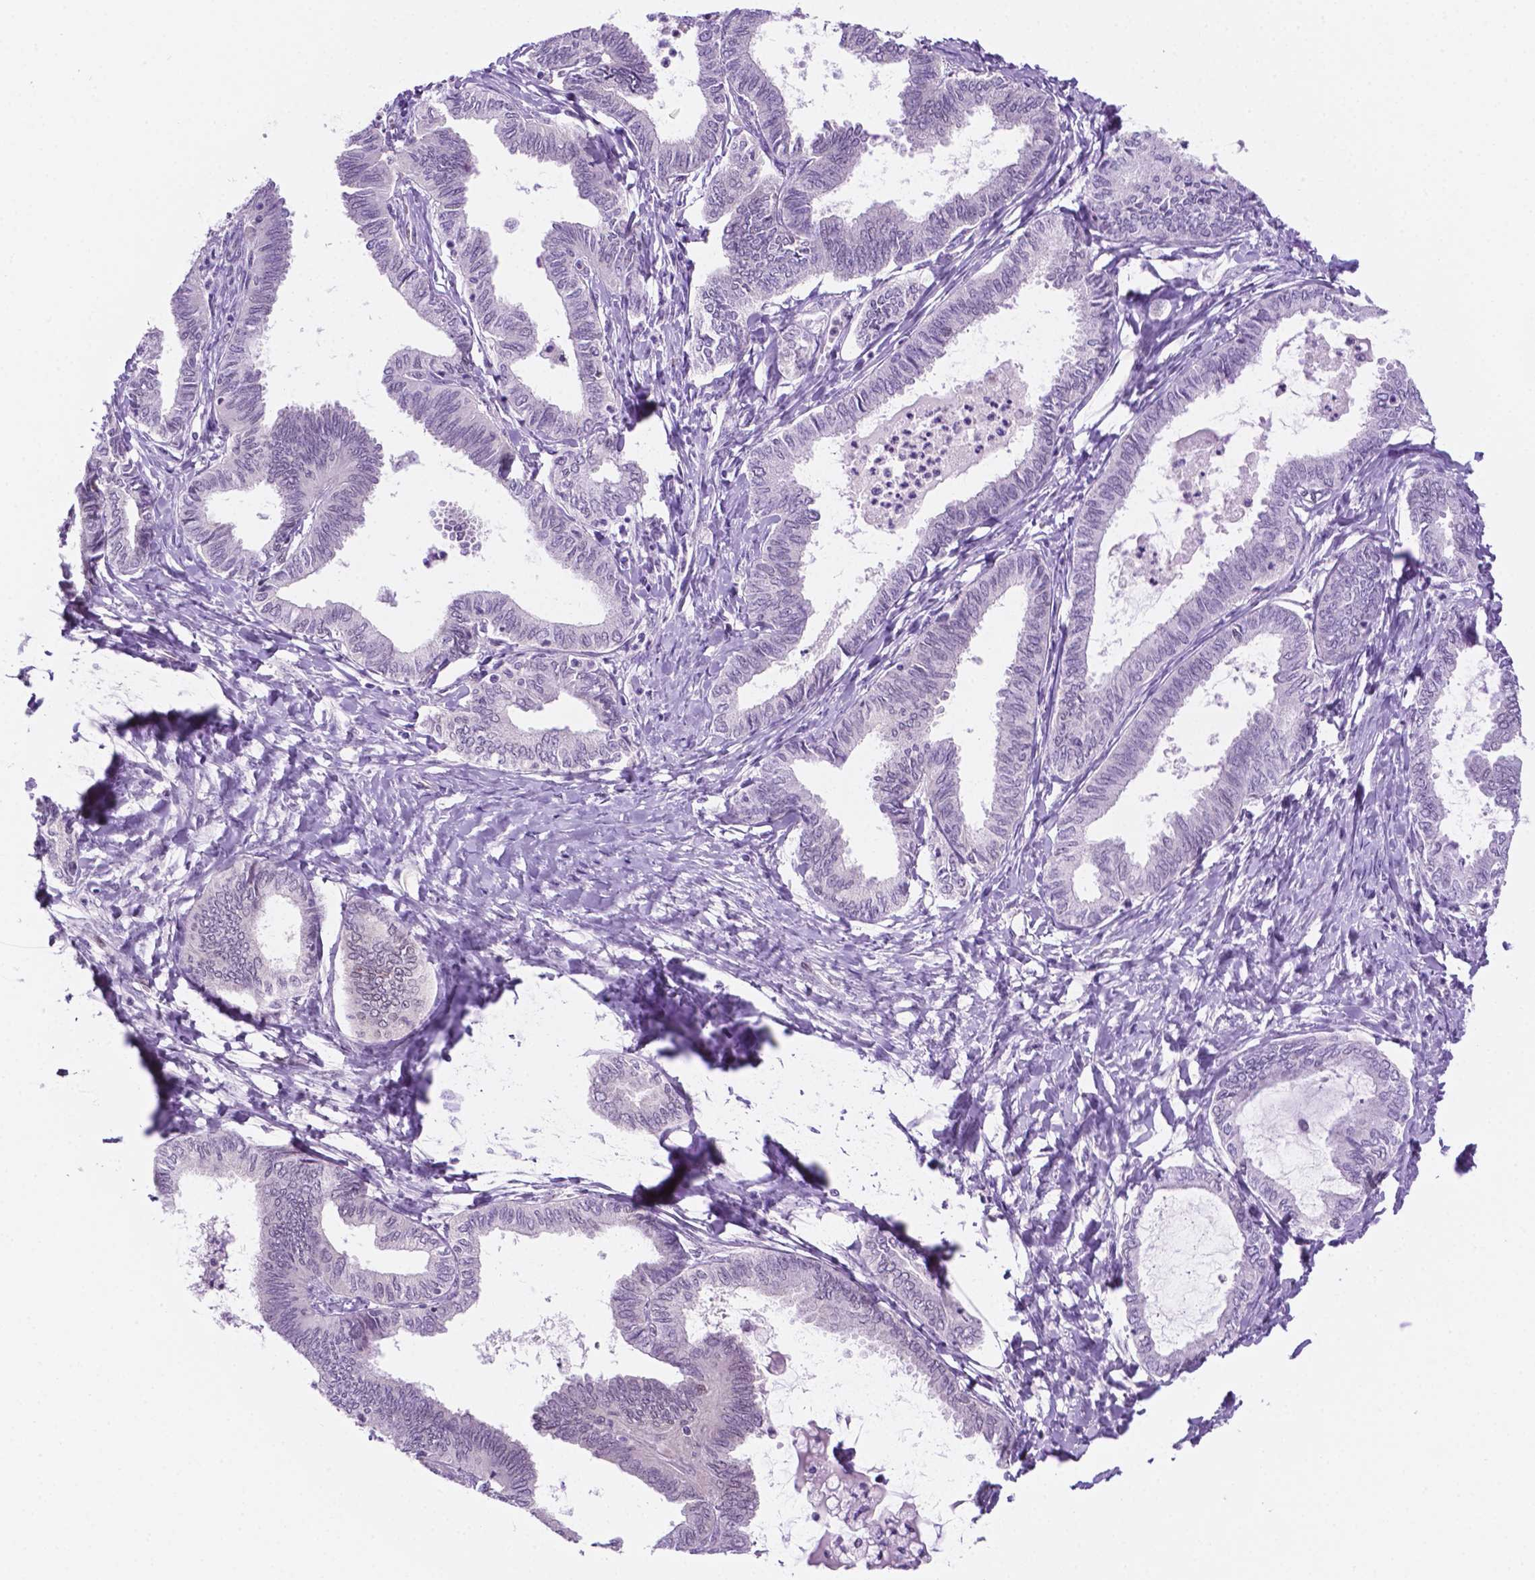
{"staining": {"intensity": "negative", "quantity": "none", "location": "none"}, "tissue": "ovarian cancer", "cell_type": "Tumor cells", "image_type": "cancer", "snomed": [{"axis": "morphology", "description": "Carcinoma, endometroid"}, {"axis": "topography", "description": "Ovary"}], "caption": "The IHC image has no significant positivity in tumor cells of ovarian cancer tissue.", "gene": "ERF", "patient": {"sex": "female", "age": 70}}